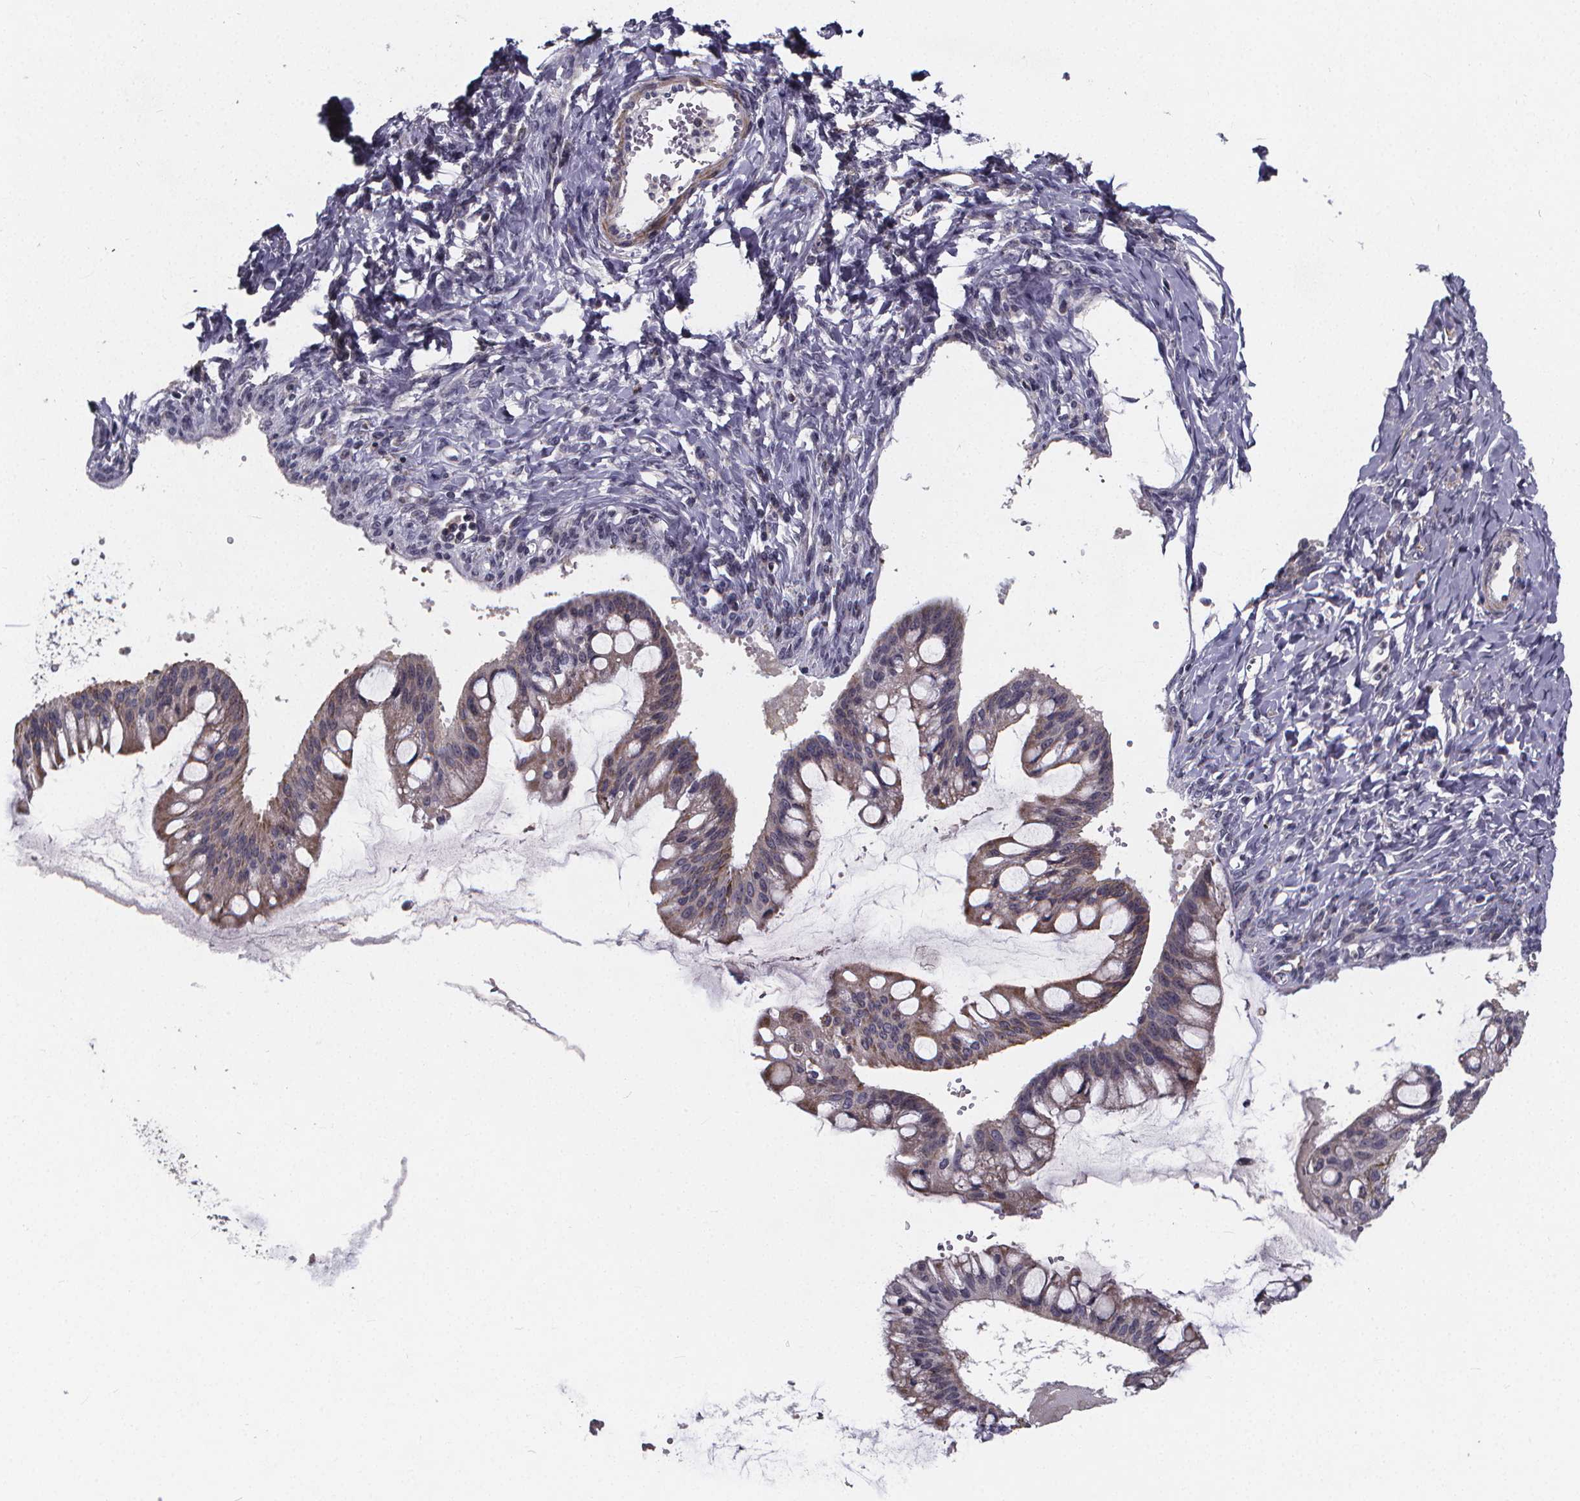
{"staining": {"intensity": "moderate", "quantity": "<25%", "location": "cytoplasmic/membranous"}, "tissue": "ovarian cancer", "cell_type": "Tumor cells", "image_type": "cancer", "snomed": [{"axis": "morphology", "description": "Cystadenocarcinoma, mucinous, NOS"}, {"axis": "topography", "description": "Ovary"}], "caption": "Immunohistochemical staining of human mucinous cystadenocarcinoma (ovarian) exhibits moderate cytoplasmic/membranous protein expression in about <25% of tumor cells.", "gene": "FBXW2", "patient": {"sex": "female", "age": 73}}